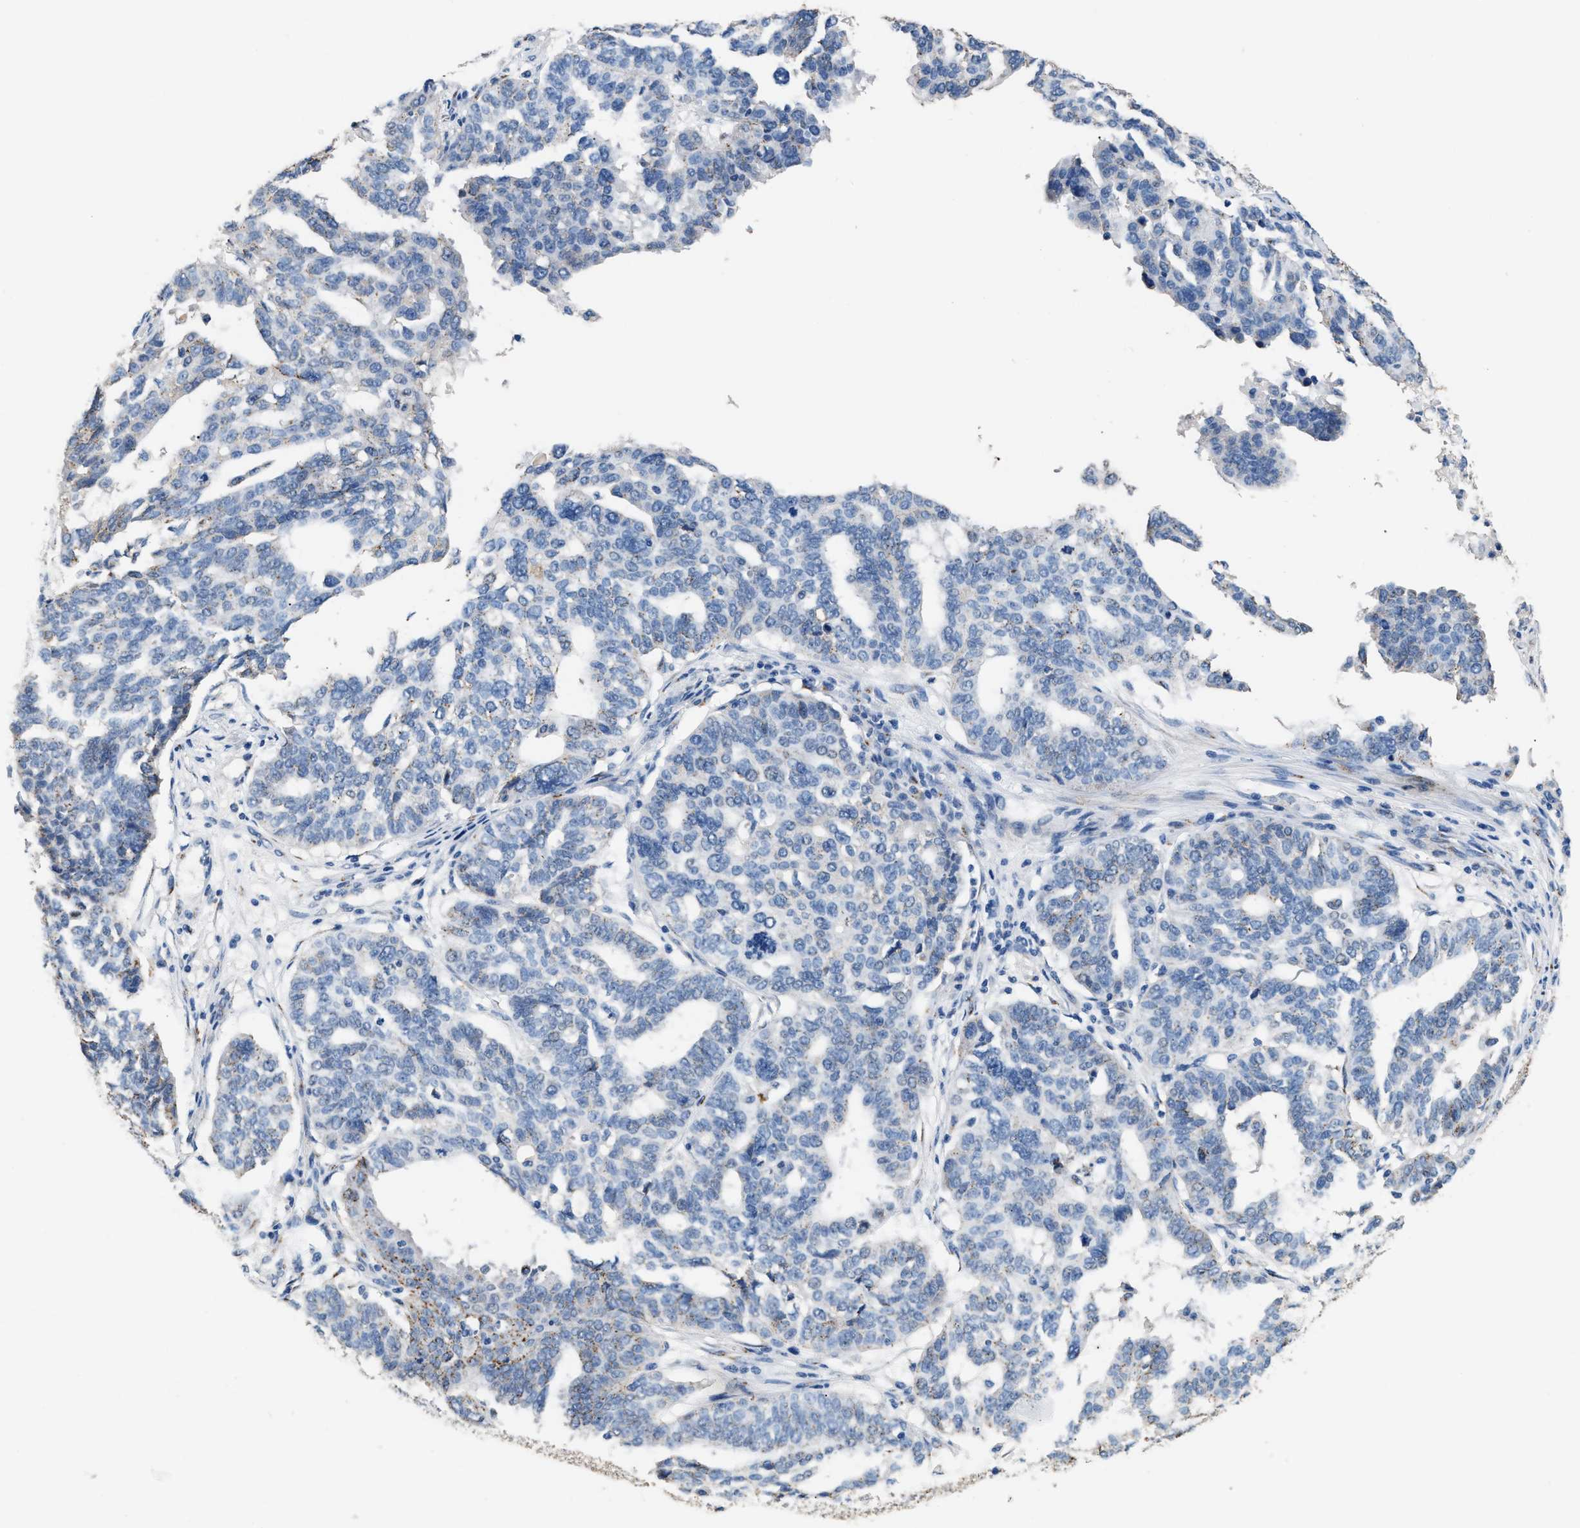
{"staining": {"intensity": "weak", "quantity": "<25%", "location": "cytoplasmic/membranous"}, "tissue": "ovarian cancer", "cell_type": "Tumor cells", "image_type": "cancer", "snomed": [{"axis": "morphology", "description": "Cystadenocarcinoma, serous, NOS"}, {"axis": "topography", "description": "Ovary"}], "caption": "The image shows no staining of tumor cells in serous cystadenocarcinoma (ovarian).", "gene": "GOLM1", "patient": {"sex": "female", "age": 59}}